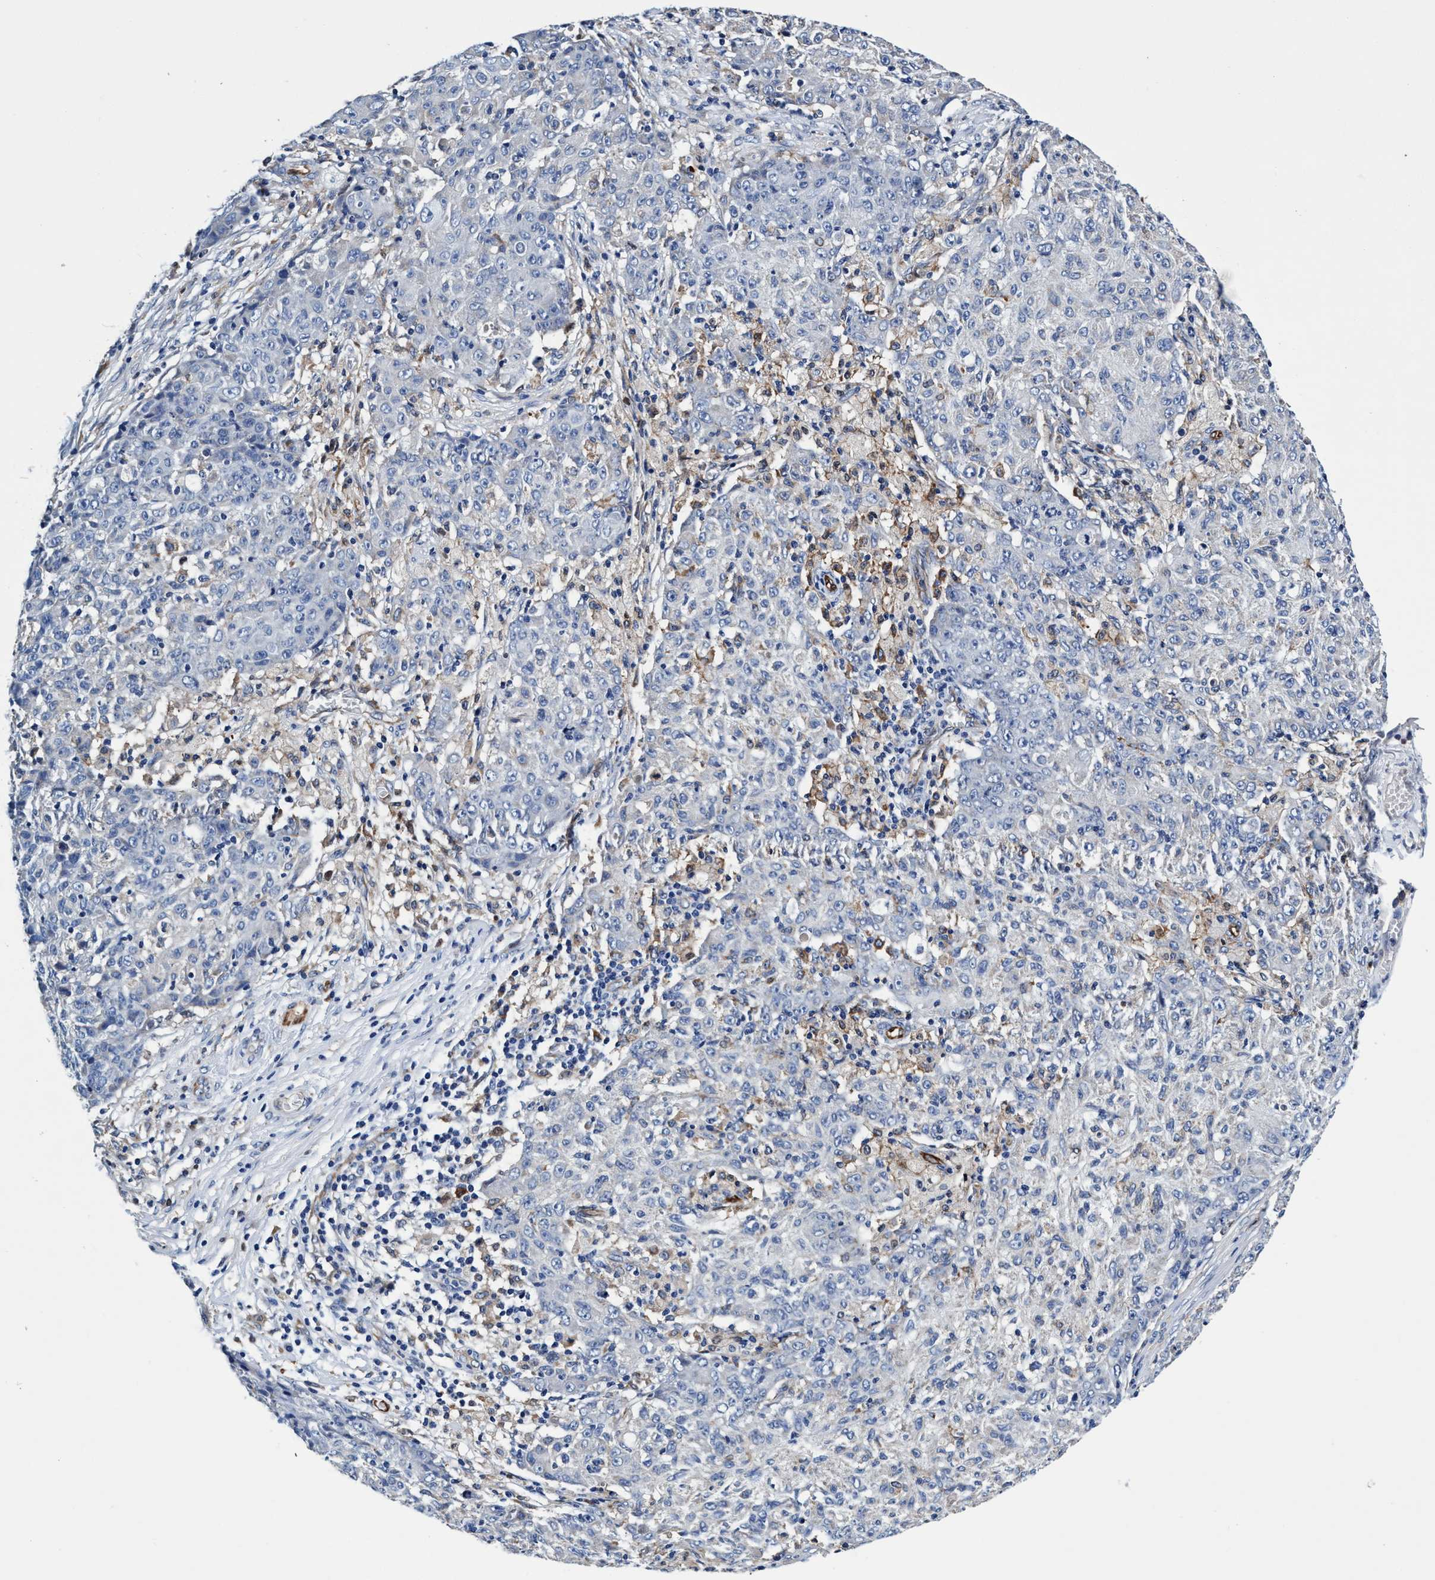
{"staining": {"intensity": "negative", "quantity": "none", "location": "none"}, "tissue": "ovarian cancer", "cell_type": "Tumor cells", "image_type": "cancer", "snomed": [{"axis": "morphology", "description": "Carcinoma, endometroid"}, {"axis": "topography", "description": "Ovary"}], "caption": "This is an IHC micrograph of human ovarian cancer. There is no expression in tumor cells.", "gene": "UBALD2", "patient": {"sex": "female", "age": 42}}